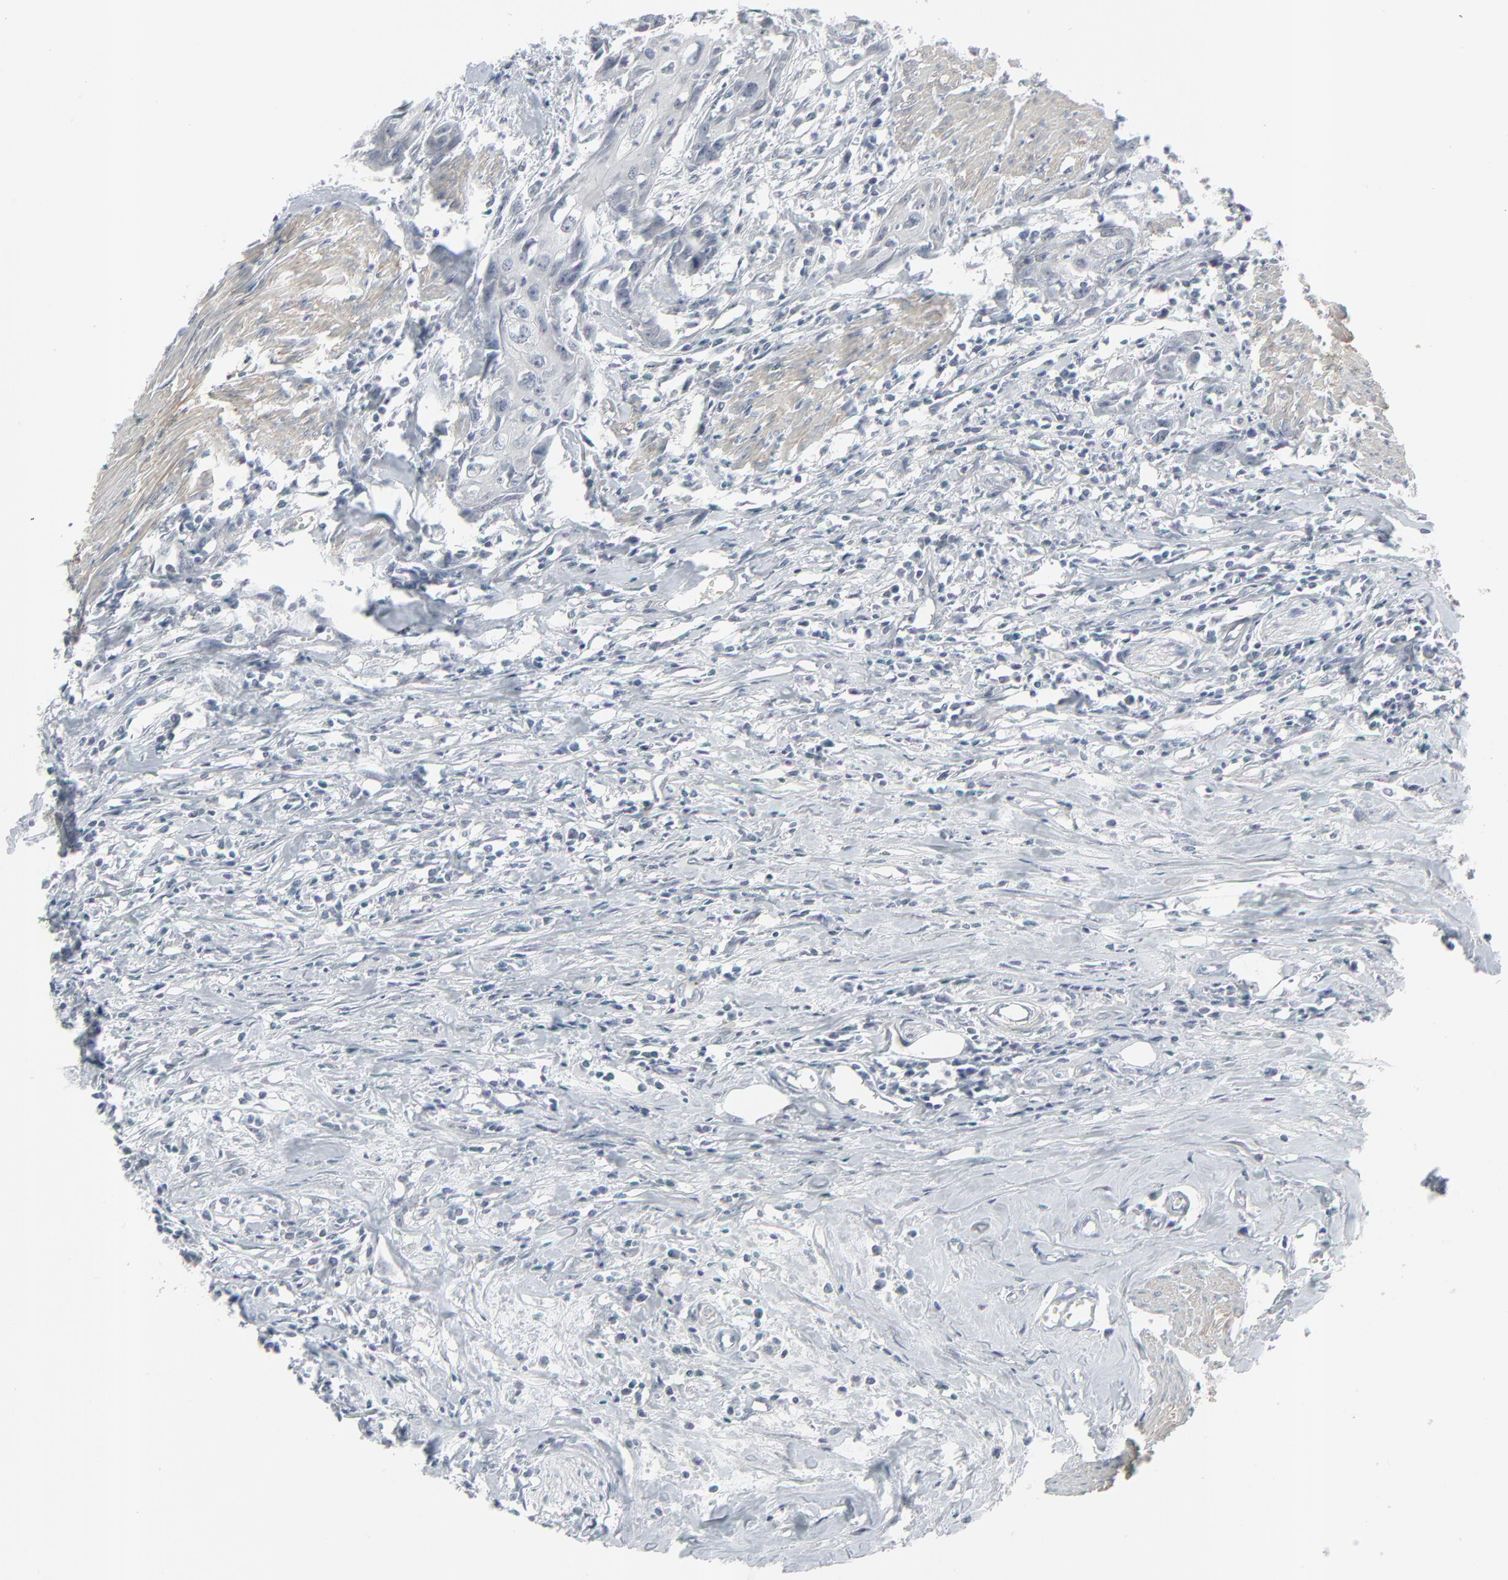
{"staining": {"intensity": "negative", "quantity": "none", "location": "none"}, "tissue": "urothelial cancer", "cell_type": "Tumor cells", "image_type": "cancer", "snomed": [{"axis": "morphology", "description": "Urothelial carcinoma, High grade"}, {"axis": "topography", "description": "Urinary bladder"}], "caption": "IHC of human urothelial cancer reveals no expression in tumor cells. (Brightfield microscopy of DAB immunohistochemistry at high magnification).", "gene": "NEUROD1", "patient": {"sex": "male", "age": 54}}